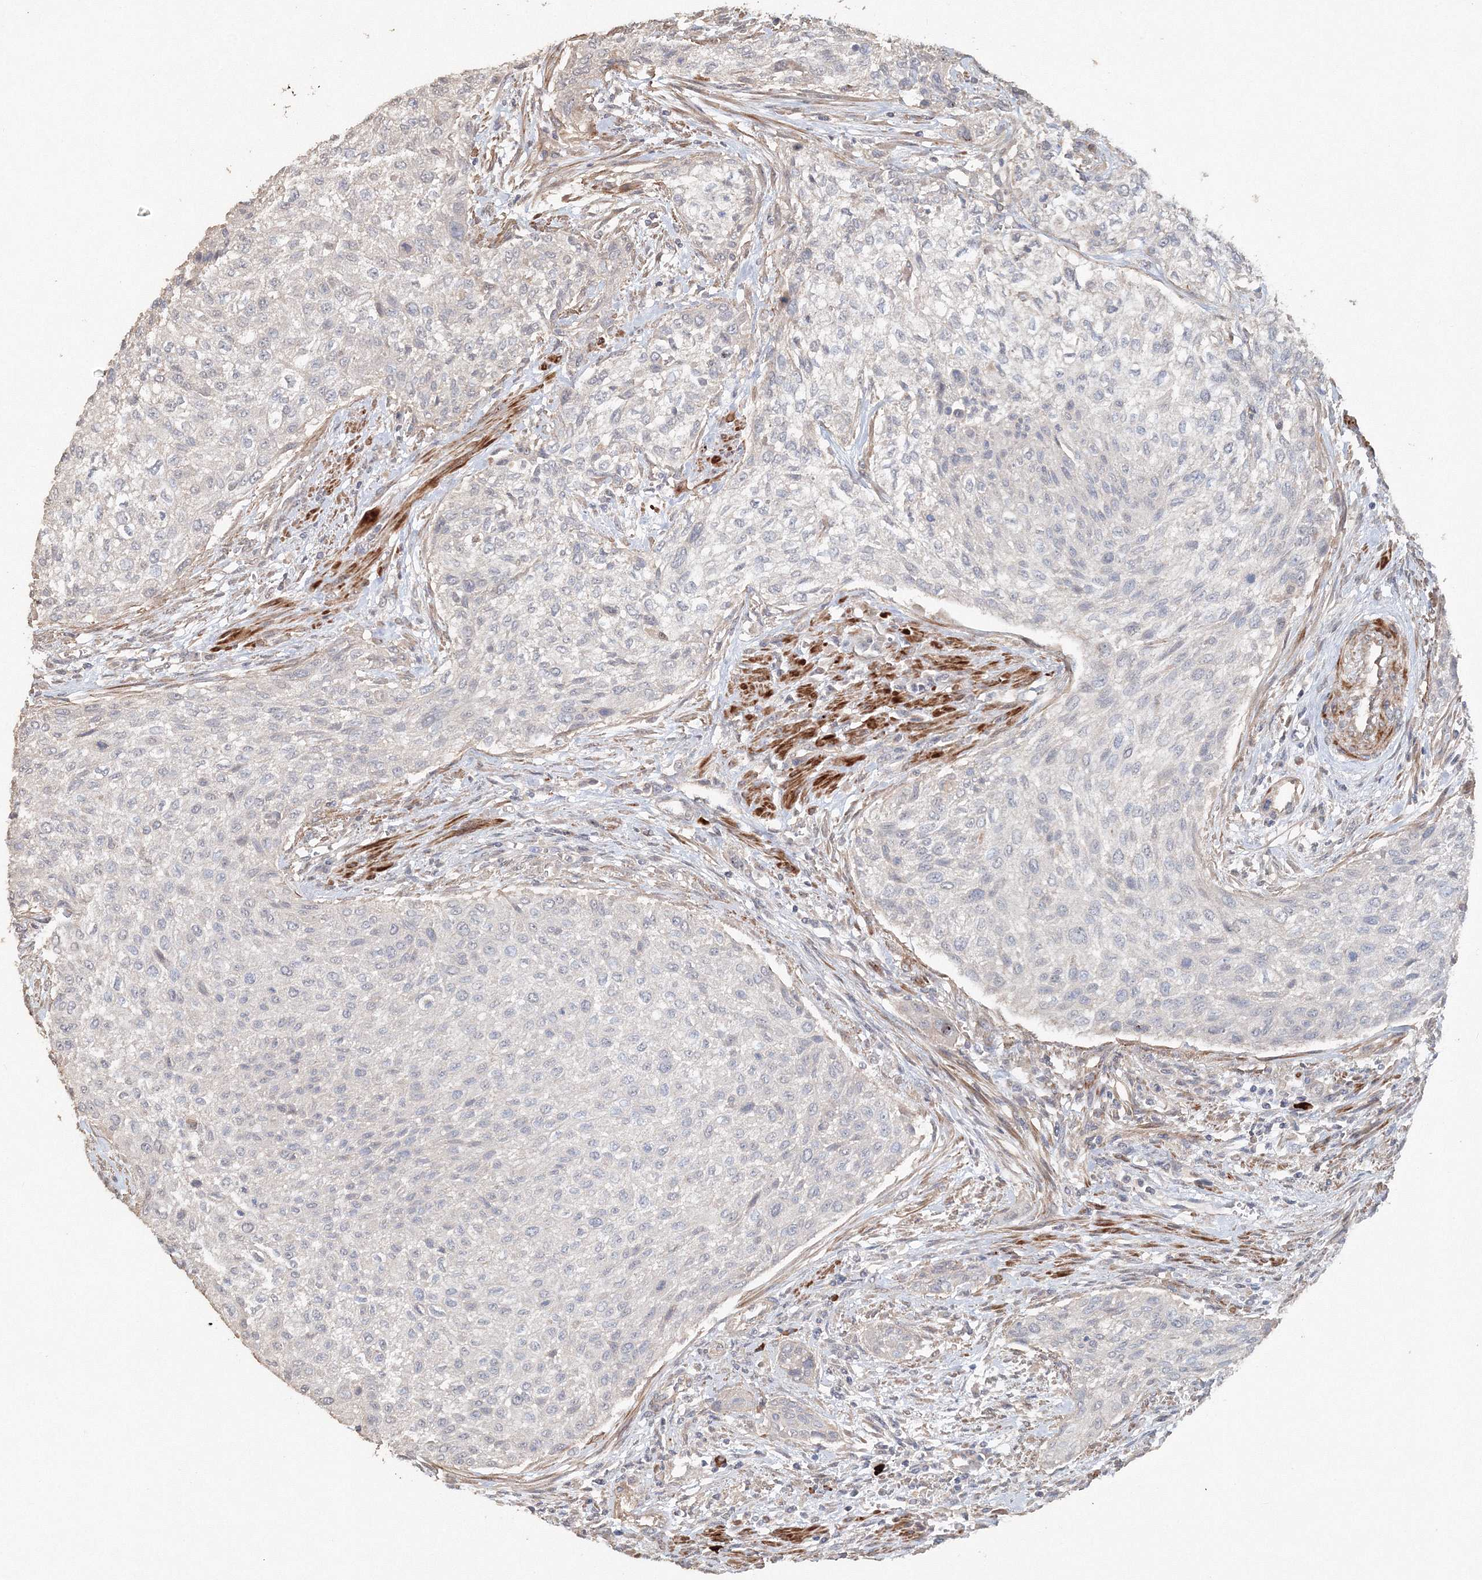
{"staining": {"intensity": "negative", "quantity": "none", "location": "none"}, "tissue": "urothelial cancer", "cell_type": "Tumor cells", "image_type": "cancer", "snomed": [{"axis": "morphology", "description": "Urothelial carcinoma, High grade"}, {"axis": "topography", "description": "Urinary bladder"}], "caption": "Human urothelial cancer stained for a protein using immunohistochemistry shows no staining in tumor cells.", "gene": "NALF2", "patient": {"sex": "male", "age": 35}}